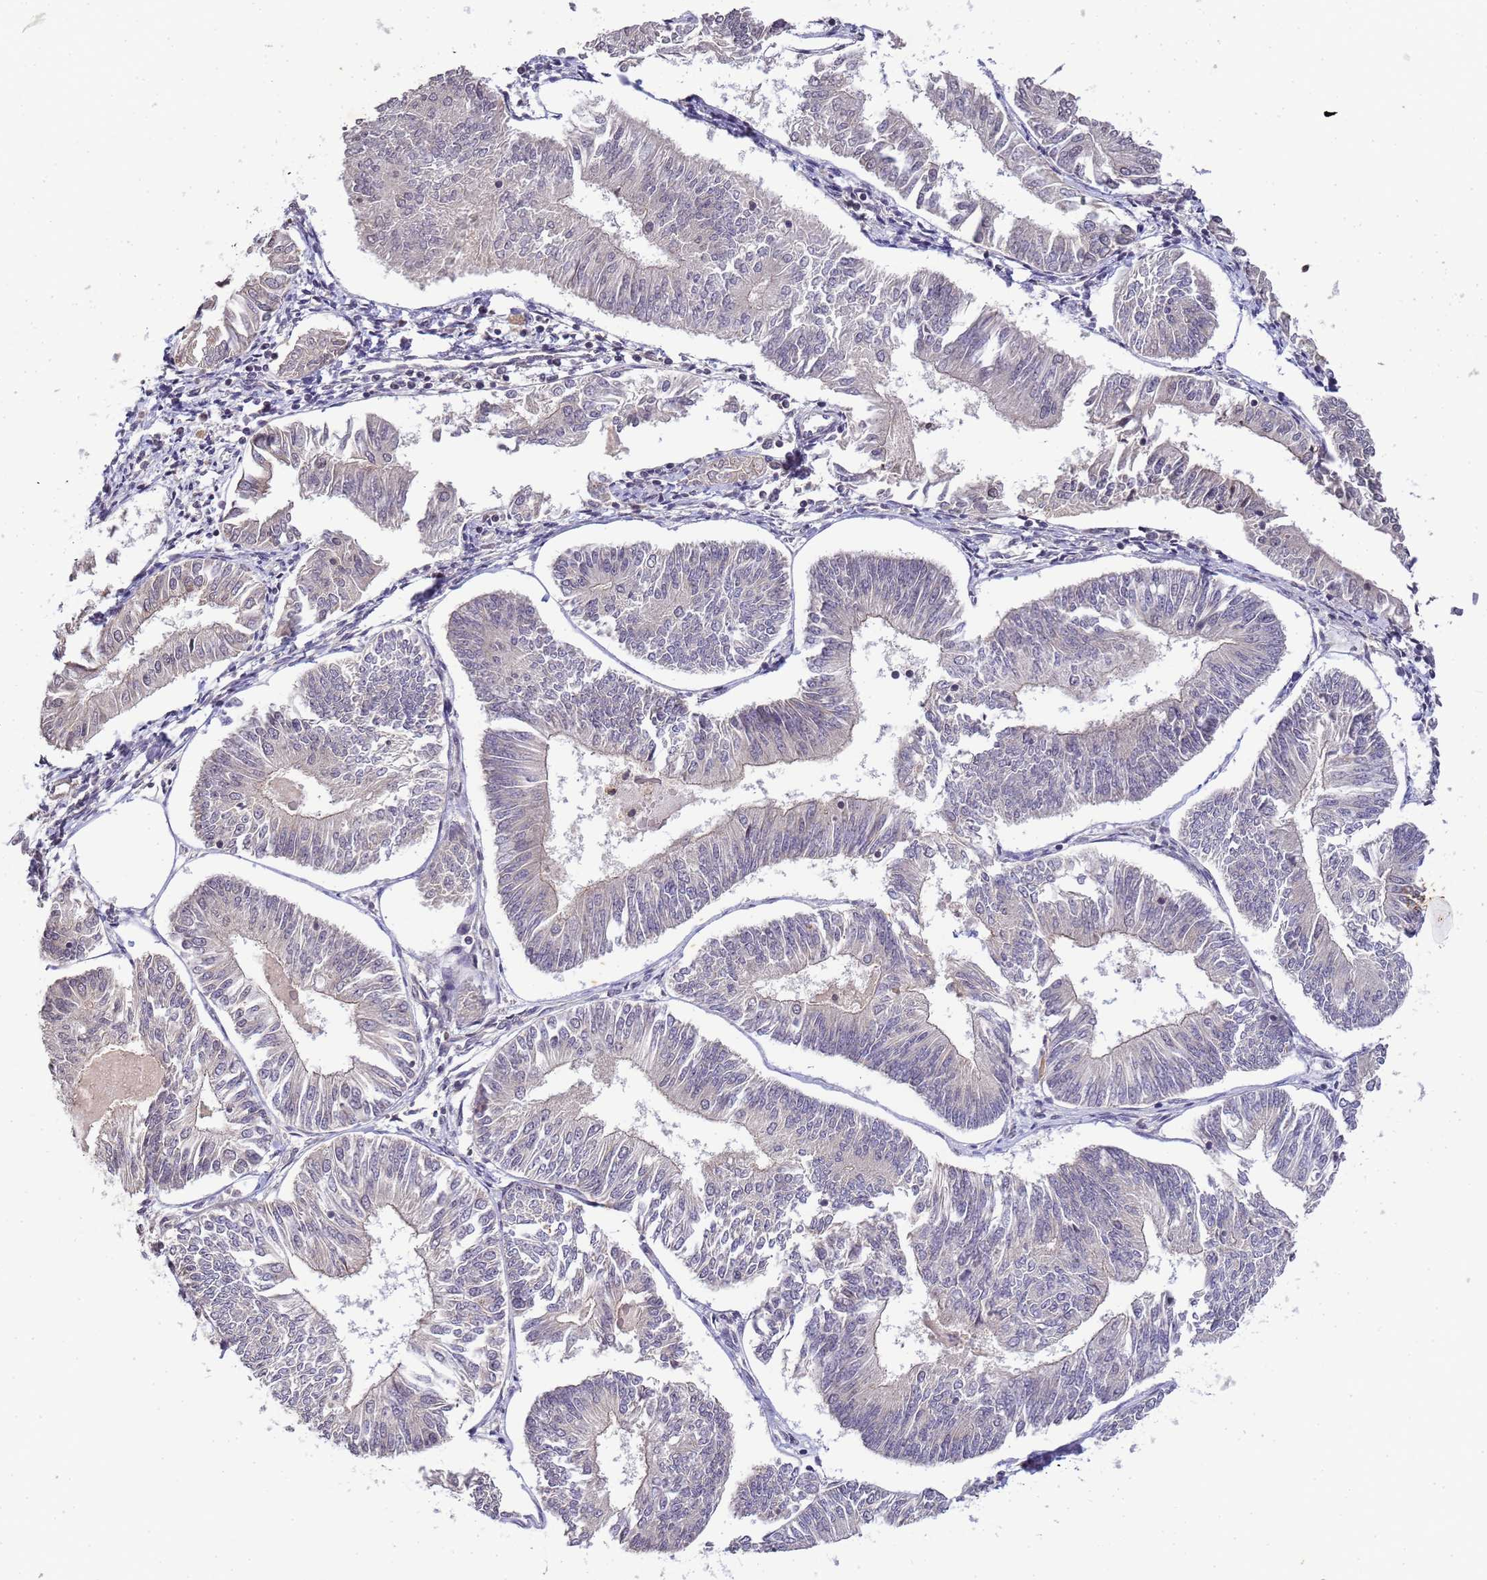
{"staining": {"intensity": "negative", "quantity": "none", "location": "none"}, "tissue": "endometrial cancer", "cell_type": "Tumor cells", "image_type": "cancer", "snomed": [{"axis": "morphology", "description": "Adenocarcinoma, NOS"}, {"axis": "topography", "description": "Endometrium"}], "caption": "DAB (3,3'-diaminobenzidine) immunohistochemical staining of human adenocarcinoma (endometrial) reveals no significant expression in tumor cells. (DAB (3,3'-diaminobenzidine) immunohistochemistry (IHC) visualized using brightfield microscopy, high magnification).", "gene": "MYL7", "patient": {"sex": "female", "age": 58}}